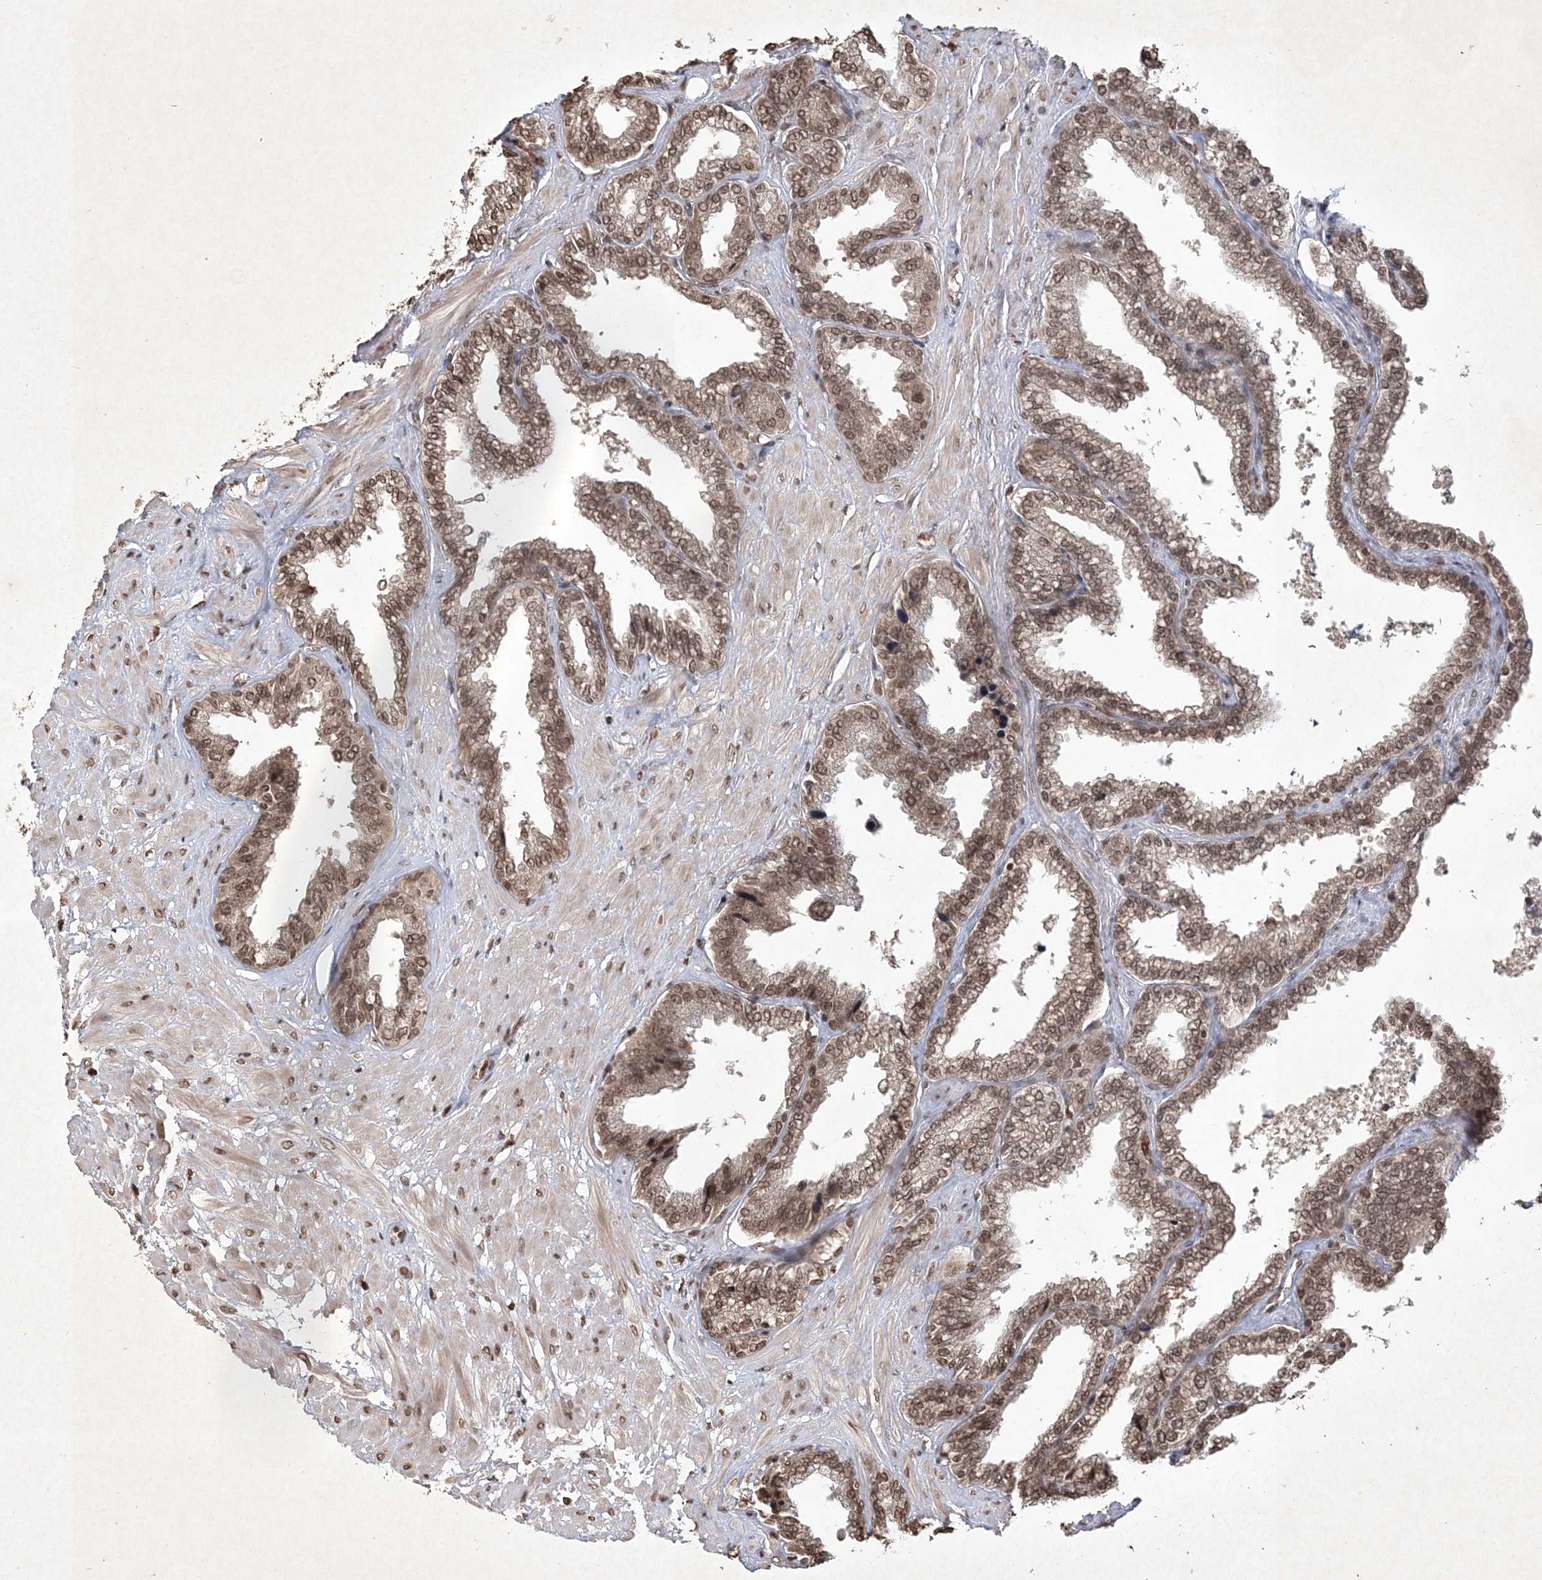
{"staining": {"intensity": "moderate", "quantity": ">75%", "location": "nuclear"}, "tissue": "seminal vesicle", "cell_type": "Glandular cells", "image_type": "normal", "snomed": [{"axis": "morphology", "description": "Normal tissue, NOS"}, {"axis": "topography", "description": "Seminal veicle"}], "caption": "Unremarkable seminal vesicle demonstrates moderate nuclear expression in approximately >75% of glandular cells, visualized by immunohistochemistry.", "gene": "NEDD9", "patient": {"sex": "male", "age": 46}}